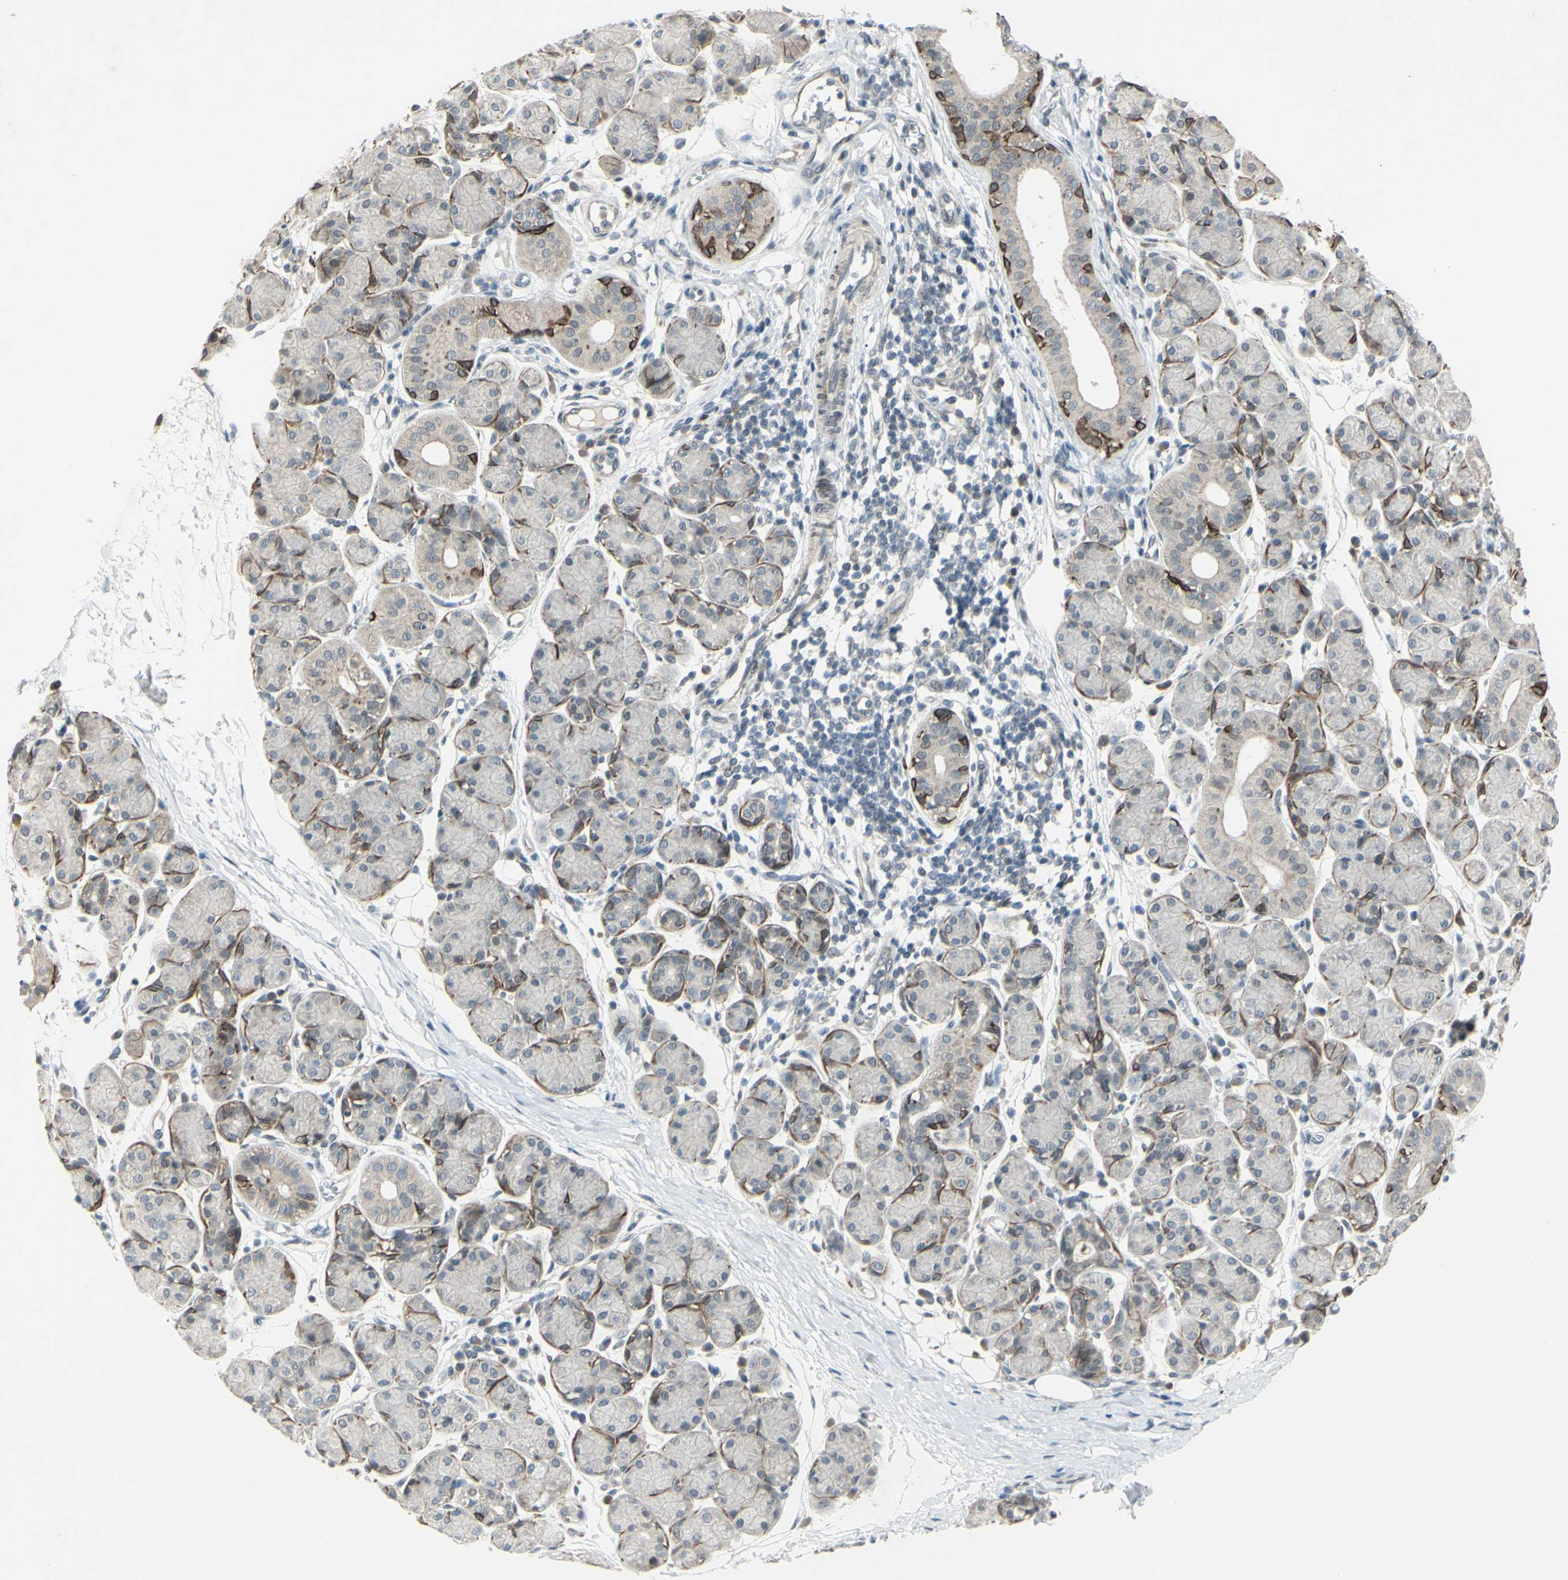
{"staining": {"intensity": "negative", "quantity": "none", "location": "none"}, "tissue": "salivary gland", "cell_type": "Glandular cells", "image_type": "normal", "snomed": [{"axis": "morphology", "description": "Normal tissue, NOS"}, {"axis": "morphology", "description": "Inflammation, NOS"}, {"axis": "topography", "description": "Lymph node"}, {"axis": "topography", "description": "Salivary gland"}], "caption": "A high-resolution image shows IHC staining of normal salivary gland, which shows no significant positivity in glandular cells.", "gene": "FGFR2", "patient": {"sex": "male", "age": 3}}